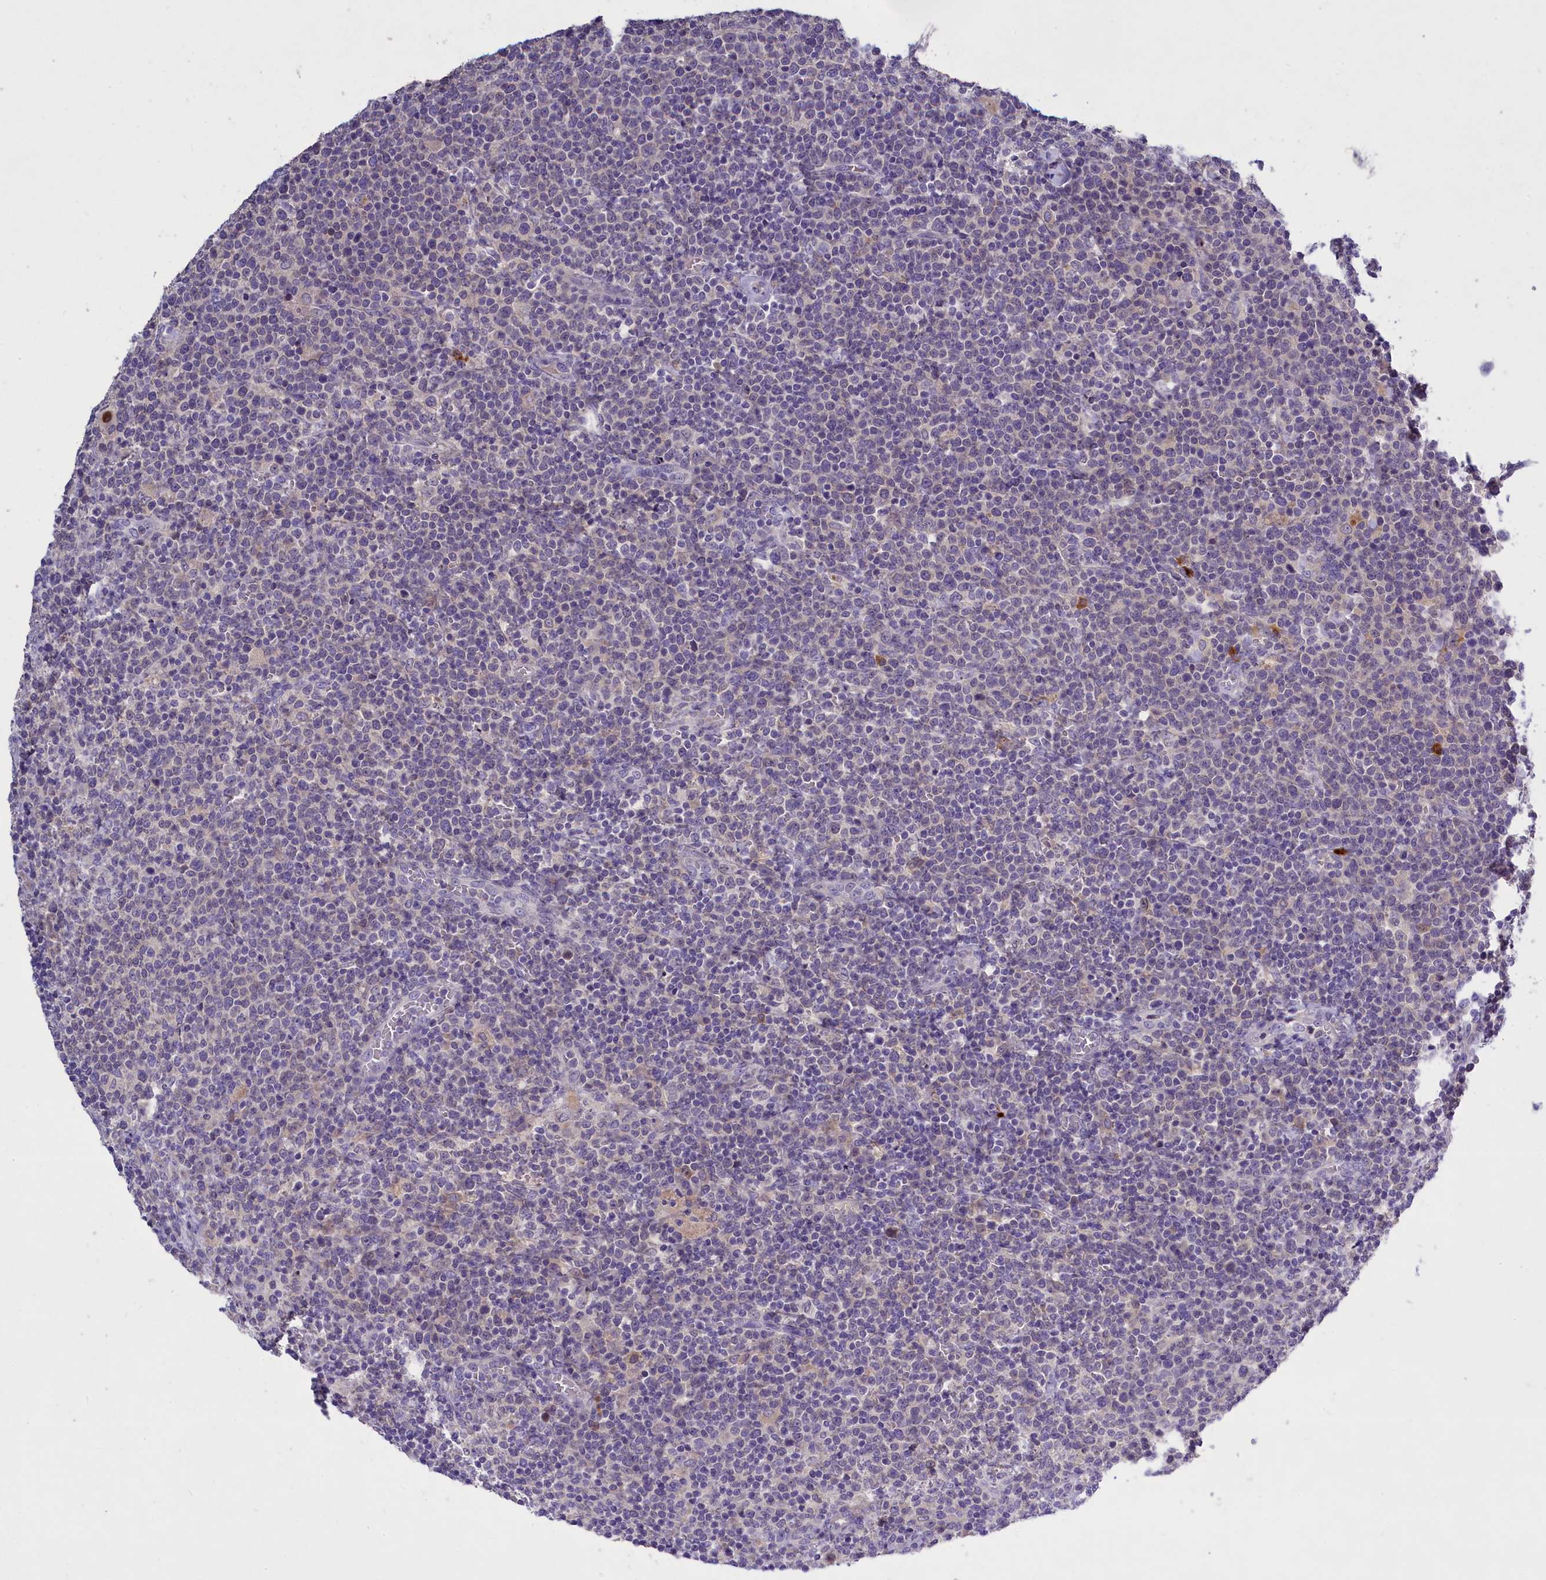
{"staining": {"intensity": "negative", "quantity": "none", "location": "none"}, "tissue": "lymphoma", "cell_type": "Tumor cells", "image_type": "cancer", "snomed": [{"axis": "morphology", "description": "Malignant lymphoma, non-Hodgkin's type, High grade"}, {"axis": "topography", "description": "Lymph node"}], "caption": "The photomicrograph displays no staining of tumor cells in high-grade malignant lymphoma, non-Hodgkin's type.", "gene": "ENPP6", "patient": {"sex": "male", "age": 61}}